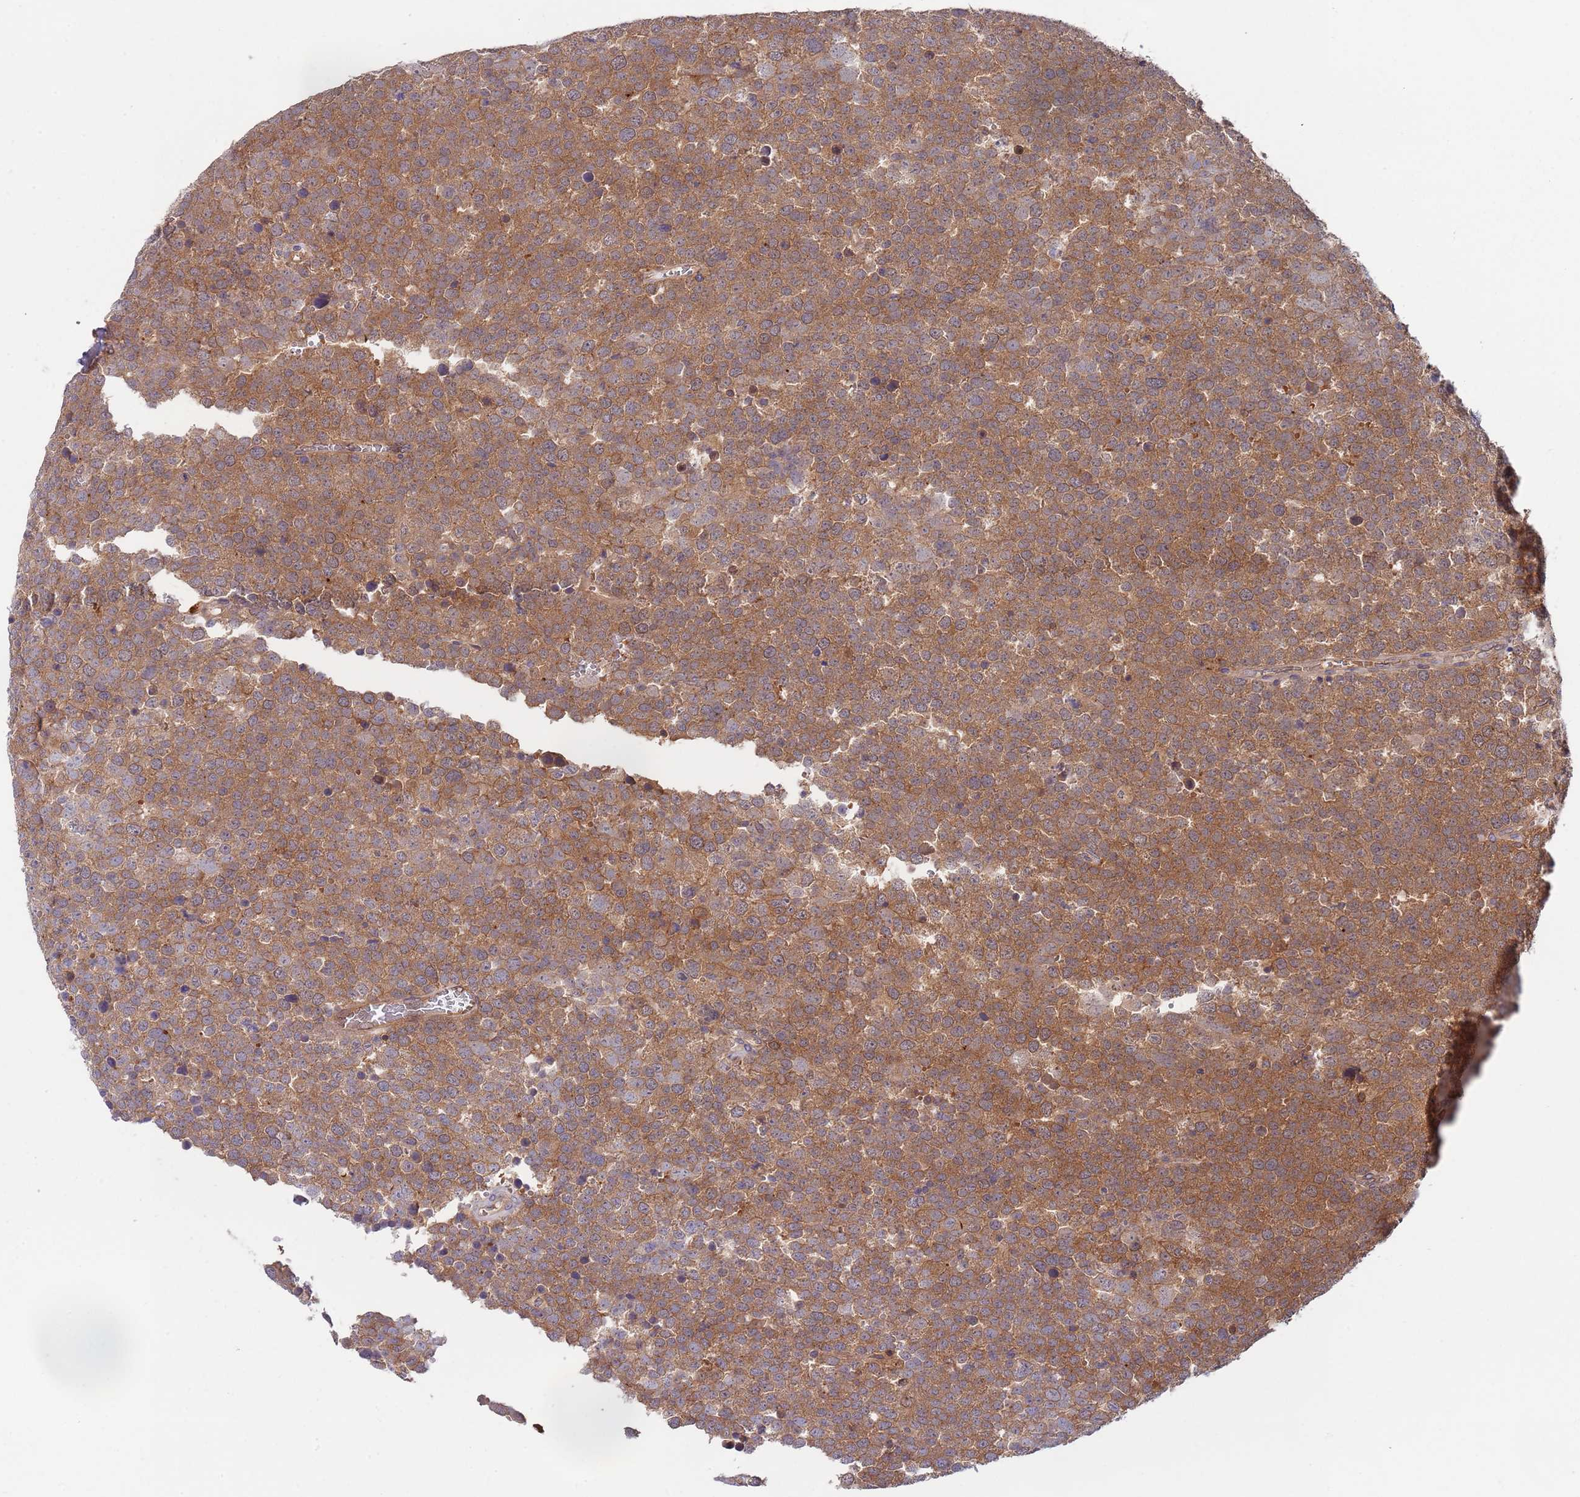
{"staining": {"intensity": "moderate", "quantity": ">75%", "location": "cytoplasmic/membranous"}, "tissue": "testis cancer", "cell_type": "Tumor cells", "image_type": "cancer", "snomed": [{"axis": "morphology", "description": "Seminoma, NOS"}, {"axis": "topography", "description": "Testis"}], "caption": "The micrograph displays a brown stain indicating the presence of a protein in the cytoplasmic/membranous of tumor cells in testis seminoma.", "gene": "GSDMD", "patient": {"sex": "male", "age": 71}}